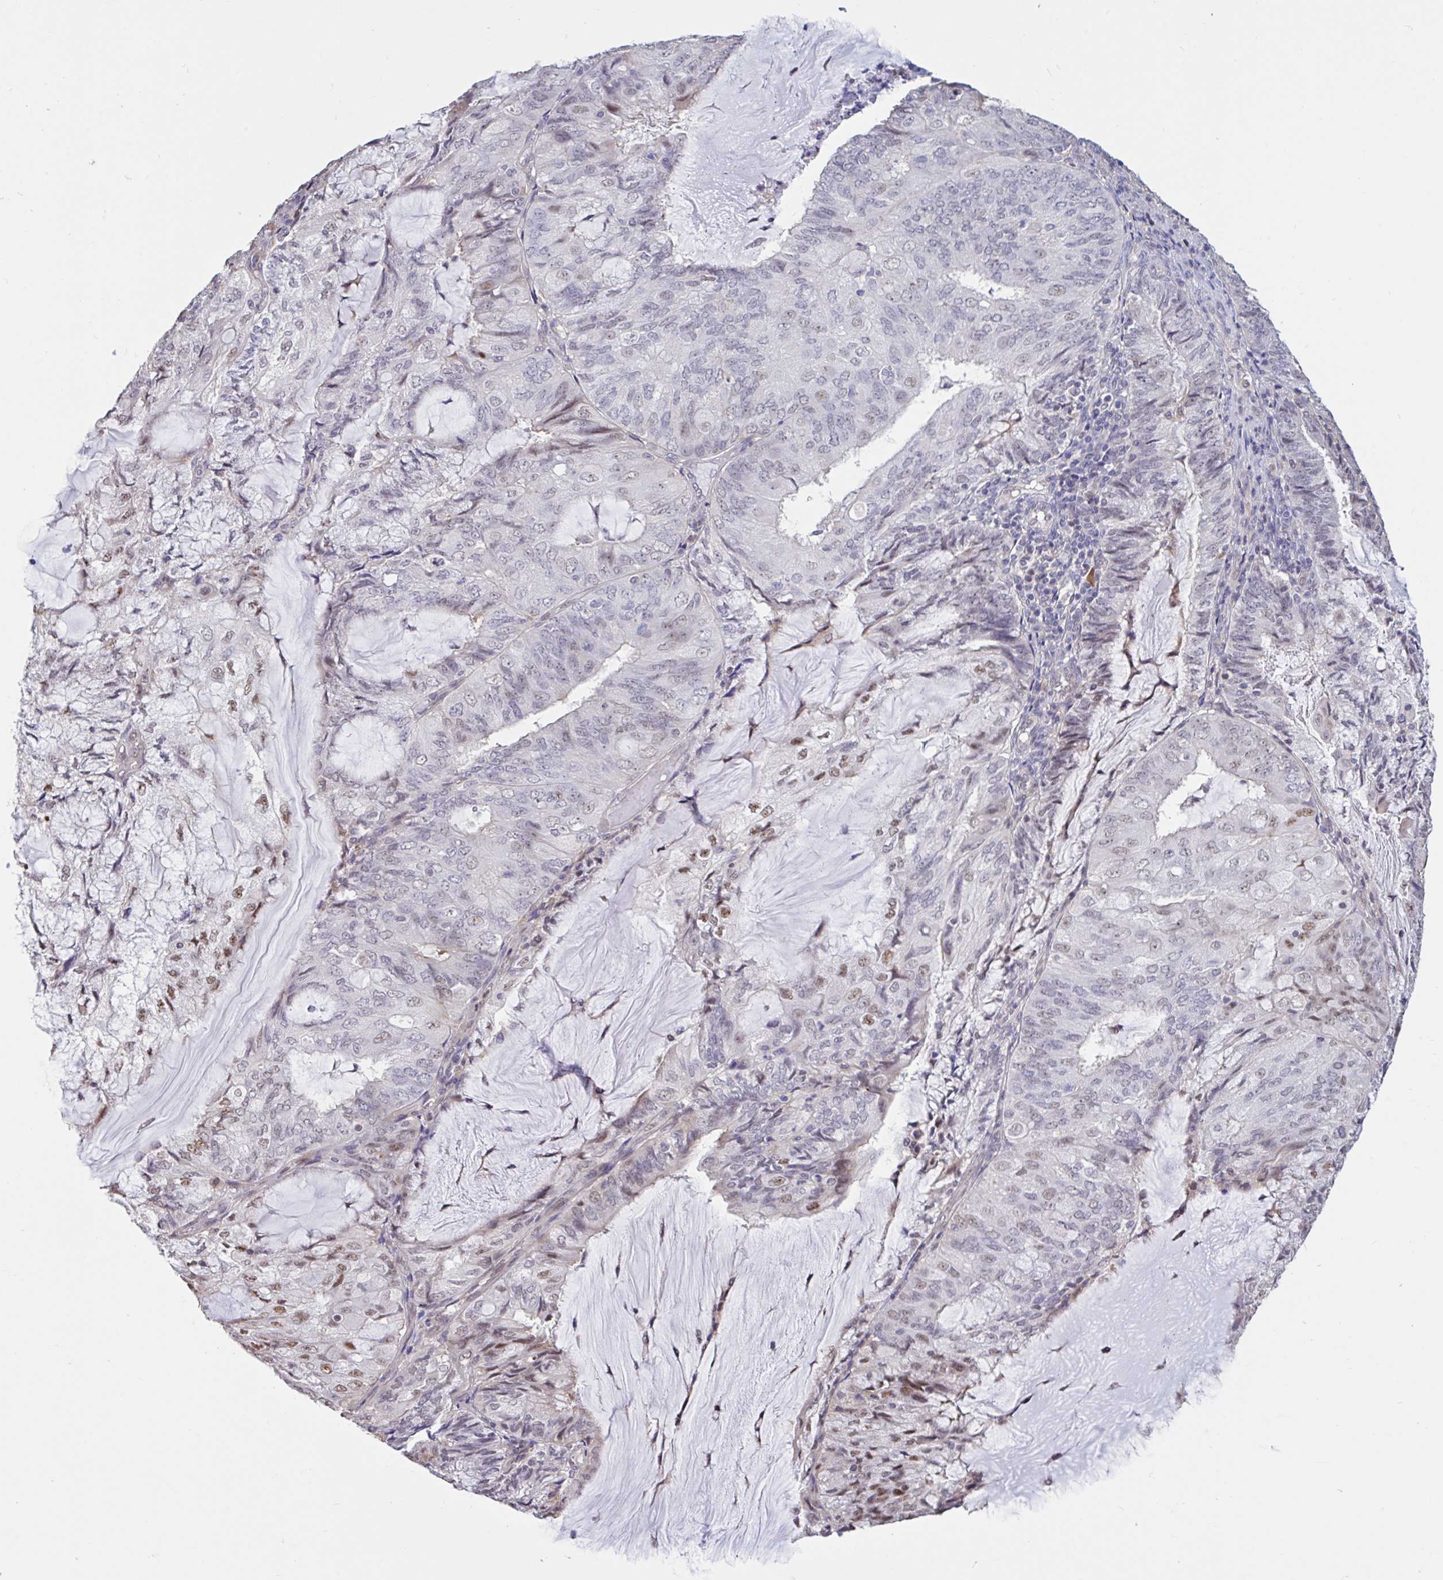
{"staining": {"intensity": "moderate", "quantity": "<25%", "location": "nuclear"}, "tissue": "endometrial cancer", "cell_type": "Tumor cells", "image_type": "cancer", "snomed": [{"axis": "morphology", "description": "Adenocarcinoma, NOS"}, {"axis": "topography", "description": "Endometrium"}], "caption": "Protein staining reveals moderate nuclear staining in about <25% of tumor cells in endometrial adenocarcinoma. The staining was performed using DAB, with brown indicating positive protein expression. Nuclei are stained blue with hematoxylin.", "gene": "DDX39A", "patient": {"sex": "female", "age": 81}}